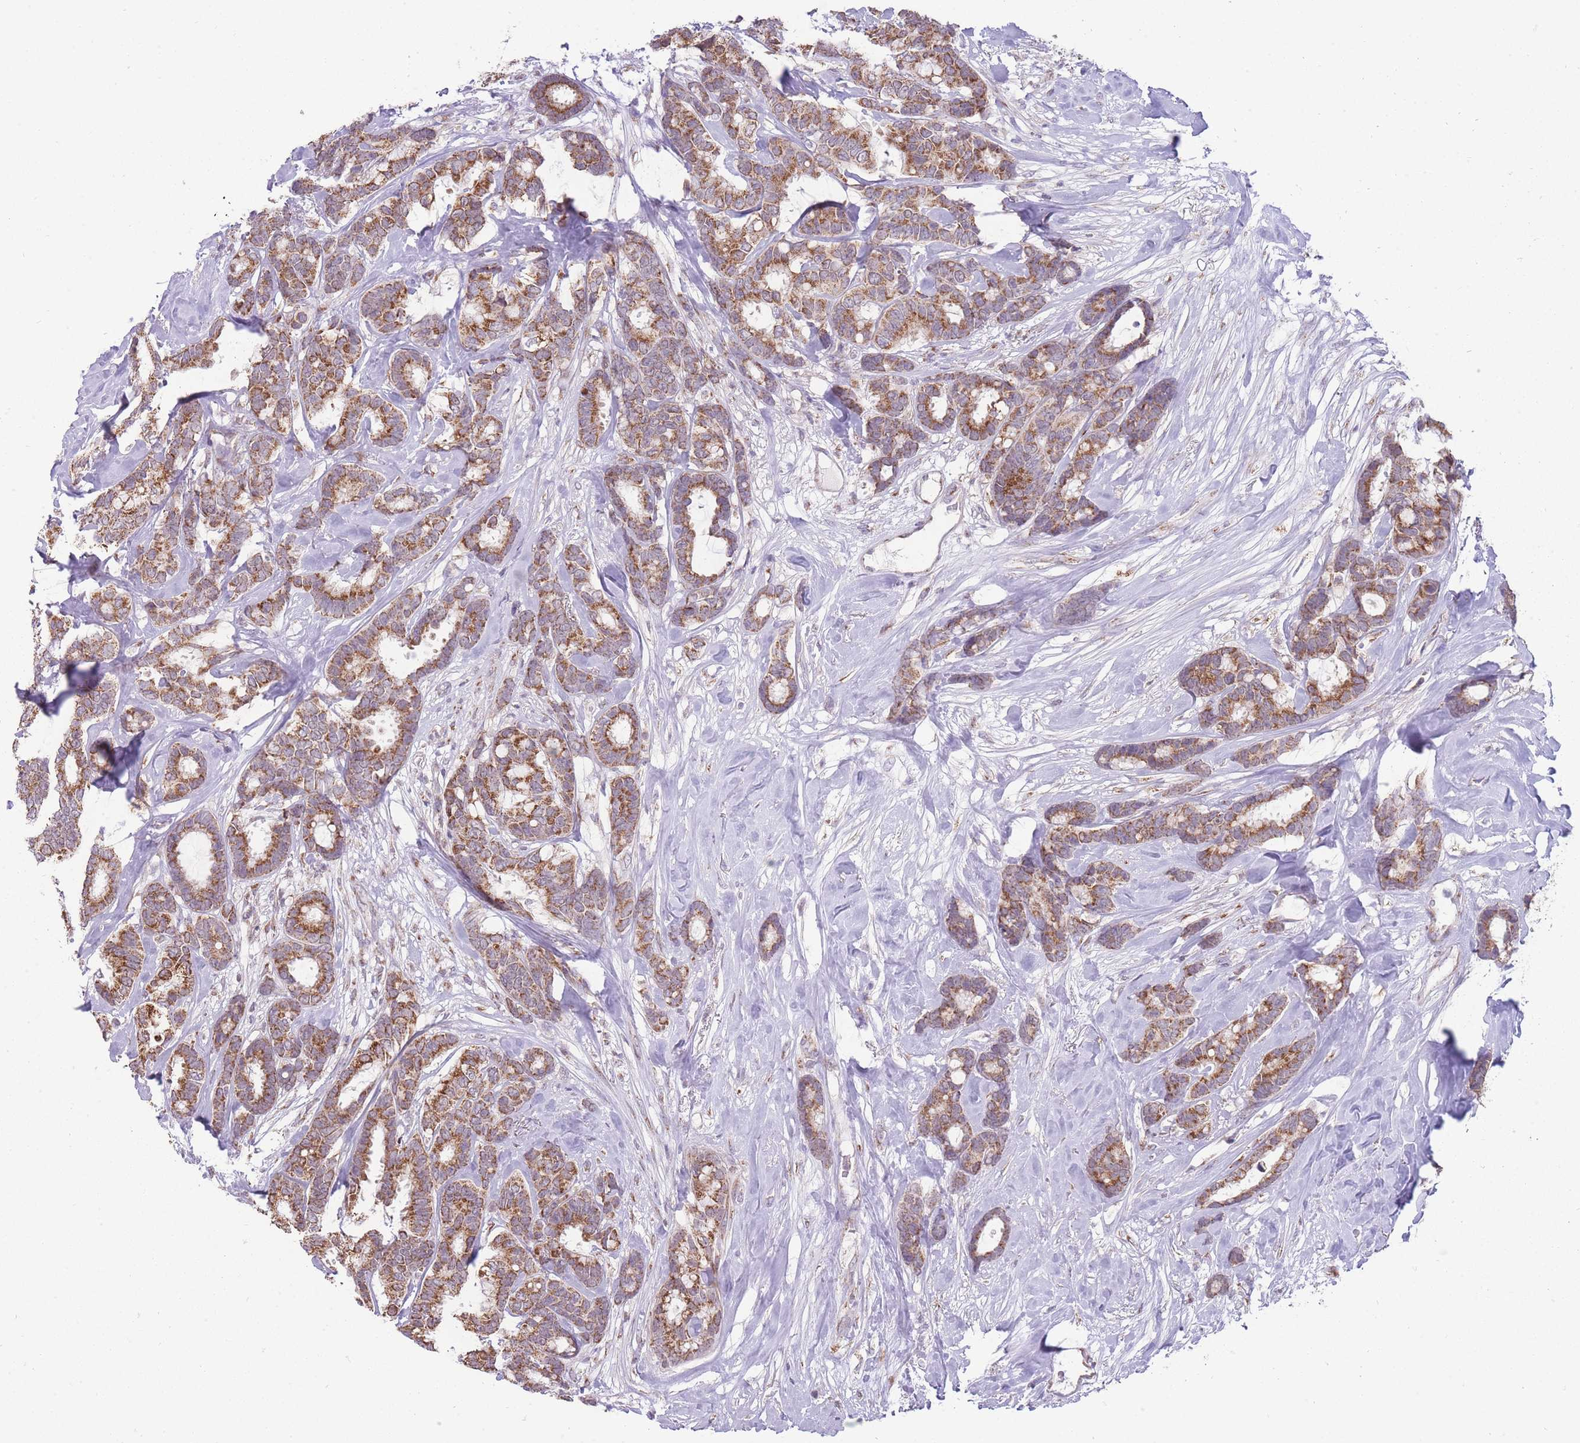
{"staining": {"intensity": "moderate", "quantity": ">75%", "location": "cytoplasmic/membranous"}, "tissue": "breast cancer", "cell_type": "Tumor cells", "image_type": "cancer", "snomed": [{"axis": "morphology", "description": "Duct carcinoma"}, {"axis": "topography", "description": "Breast"}], "caption": "A medium amount of moderate cytoplasmic/membranous expression is identified in about >75% of tumor cells in breast intraductal carcinoma tissue. (DAB (3,3'-diaminobenzidine) IHC, brown staining for protein, blue staining for nuclei).", "gene": "NELL1", "patient": {"sex": "female", "age": 87}}